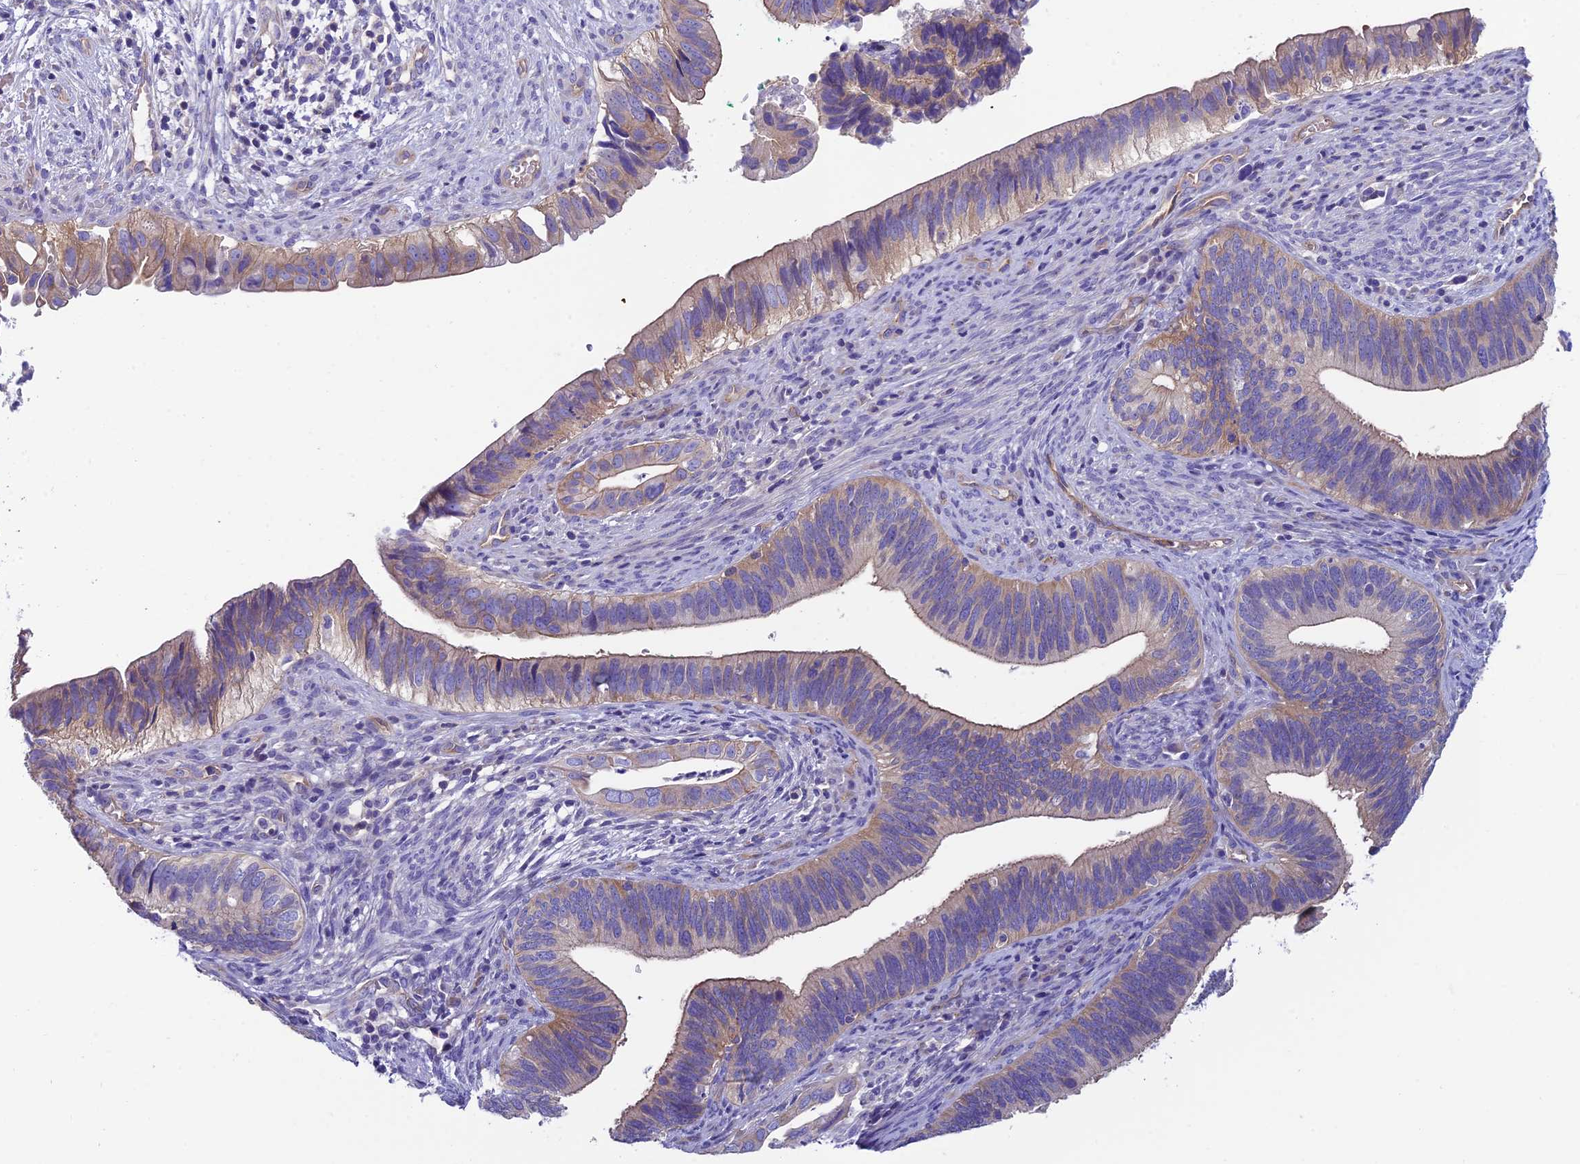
{"staining": {"intensity": "weak", "quantity": "25%-75%", "location": "cytoplasmic/membranous"}, "tissue": "cervical cancer", "cell_type": "Tumor cells", "image_type": "cancer", "snomed": [{"axis": "morphology", "description": "Adenocarcinoma, NOS"}, {"axis": "topography", "description": "Cervix"}], "caption": "The photomicrograph exhibits staining of adenocarcinoma (cervical), revealing weak cytoplasmic/membranous protein staining (brown color) within tumor cells.", "gene": "PPFIA3", "patient": {"sex": "female", "age": 42}}